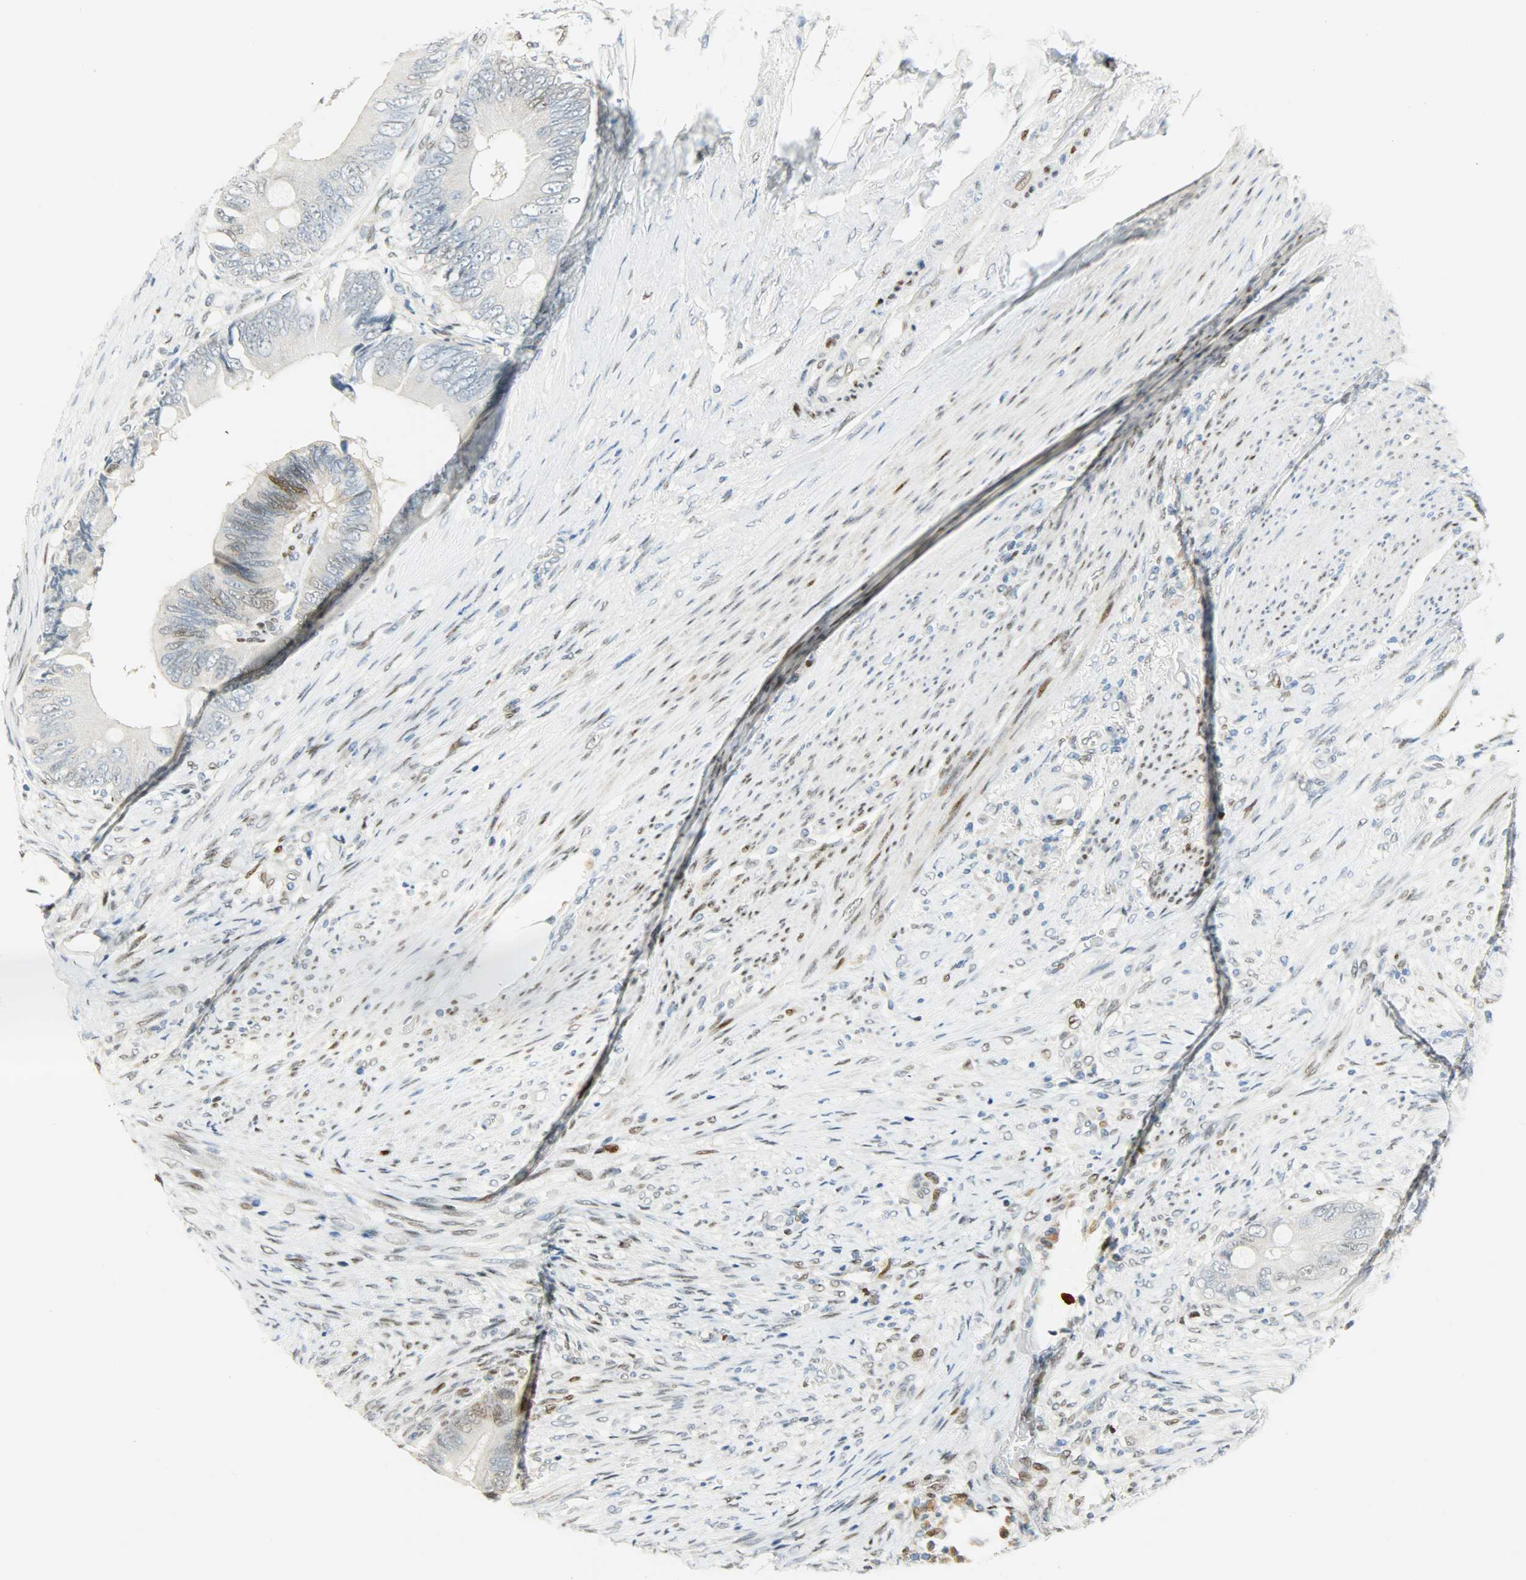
{"staining": {"intensity": "weak", "quantity": "<25%", "location": "nuclear"}, "tissue": "colorectal cancer", "cell_type": "Tumor cells", "image_type": "cancer", "snomed": [{"axis": "morphology", "description": "Adenocarcinoma, NOS"}, {"axis": "topography", "description": "Rectum"}], "caption": "DAB (3,3'-diaminobenzidine) immunohistochemical staining of colorectal cancer (adenocarcinoma) shows no significant expression in tumor cells.", "gene": "JUNB", "patient": {"sex": "female", "age": 77}}